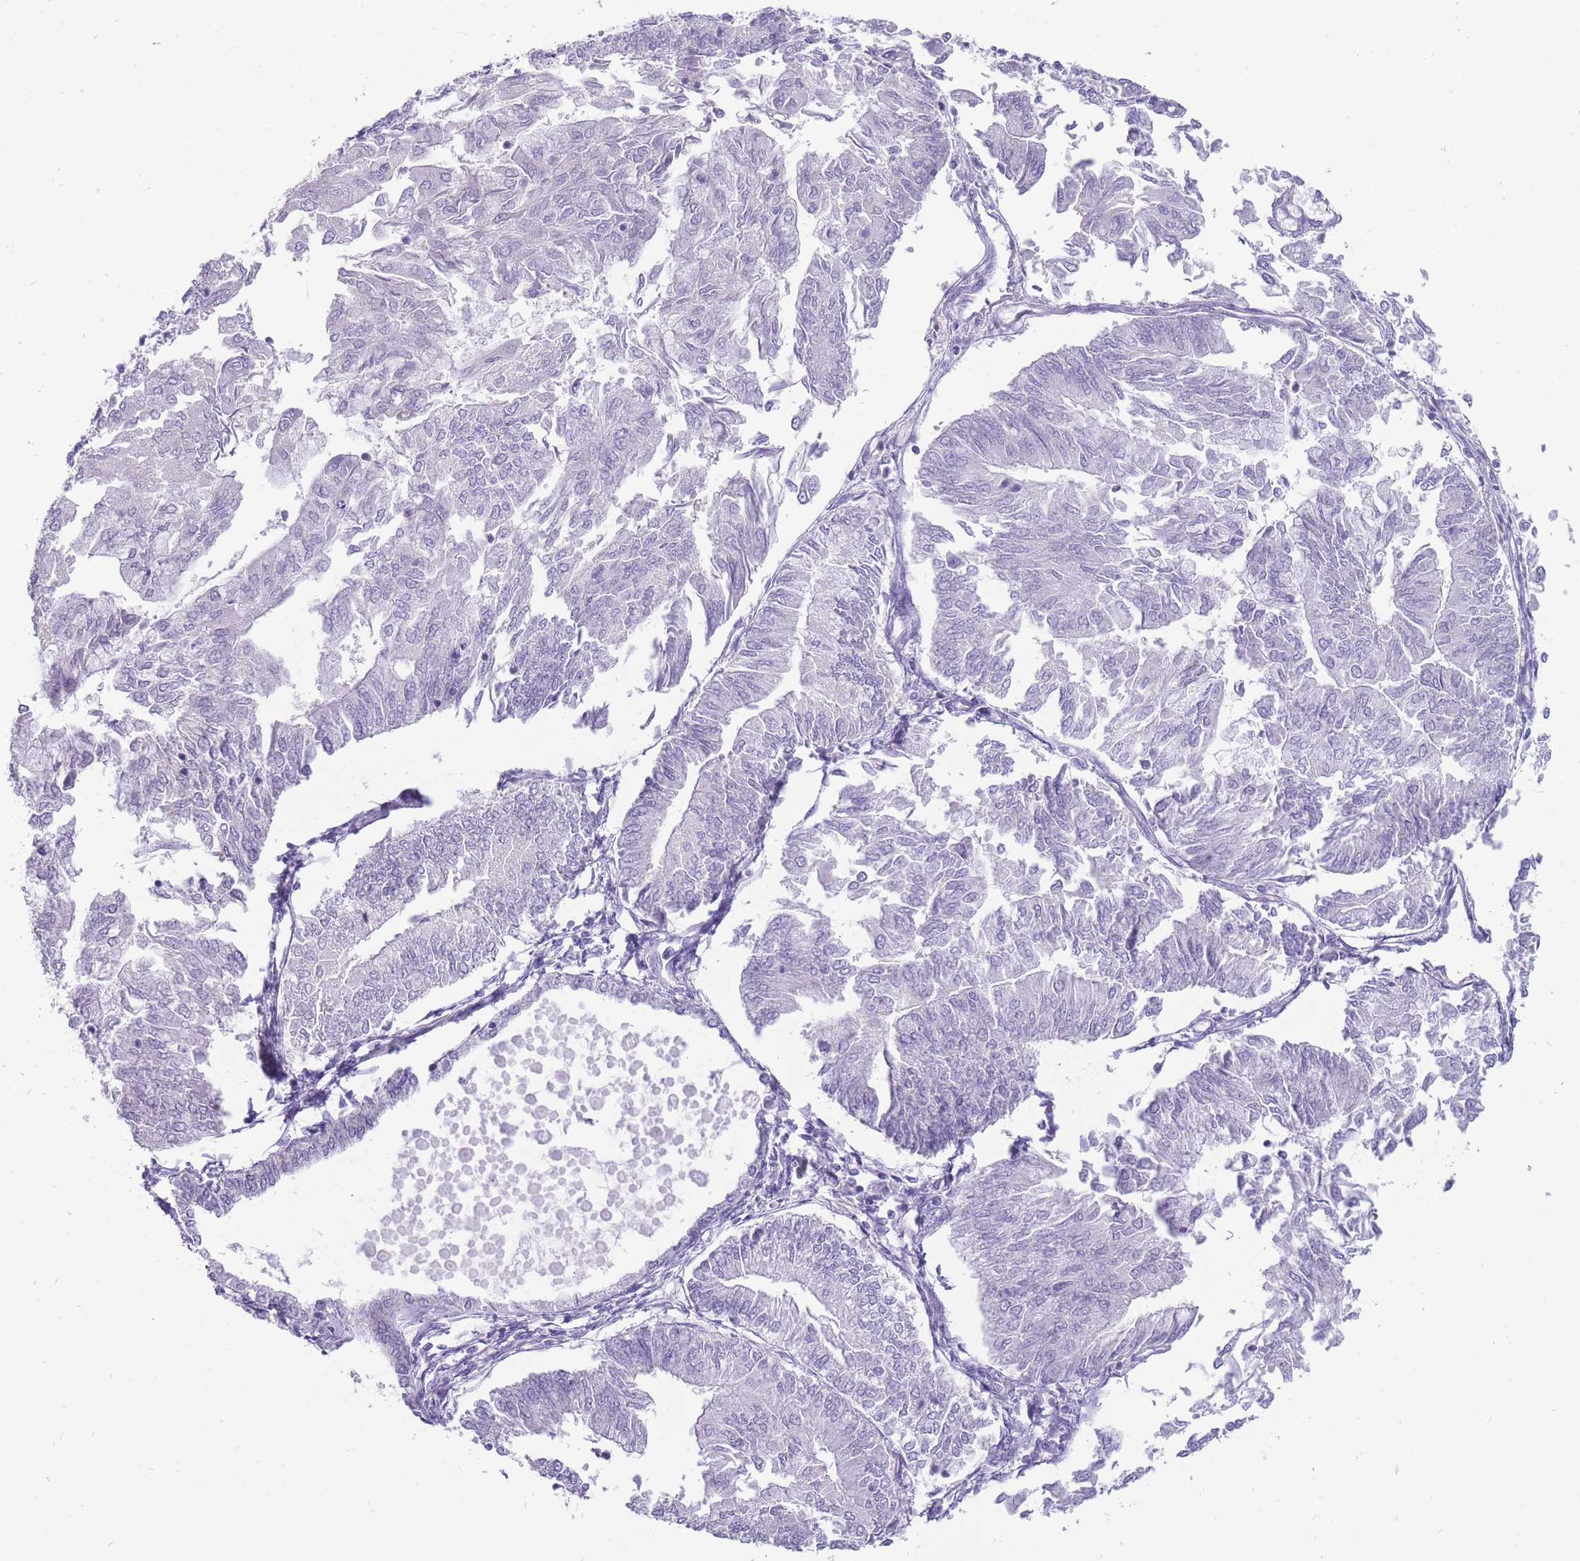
{"staining": {"intensity": "negative", "quantity": "none", "location": "none"}, "tissue": "smooth muscle", "cell_type": "Smooth muscle cells", "image_type": "normal", "snomed": [{"axis": "morphology", "description": "Normal tissue, NOS"}, {"axis": "topography", "description": "Smooth muscle"}, {"axis": "topography", "description": "Uterus"}], "caption": "A high-resolution image shows immunohistochemistry (IHC) staining of normal smooth muscle, which demonstrates no significant expression in smooth muscle cells.", "gene": "ERICH4", "patient": {"sex": "female", "age": 59}}